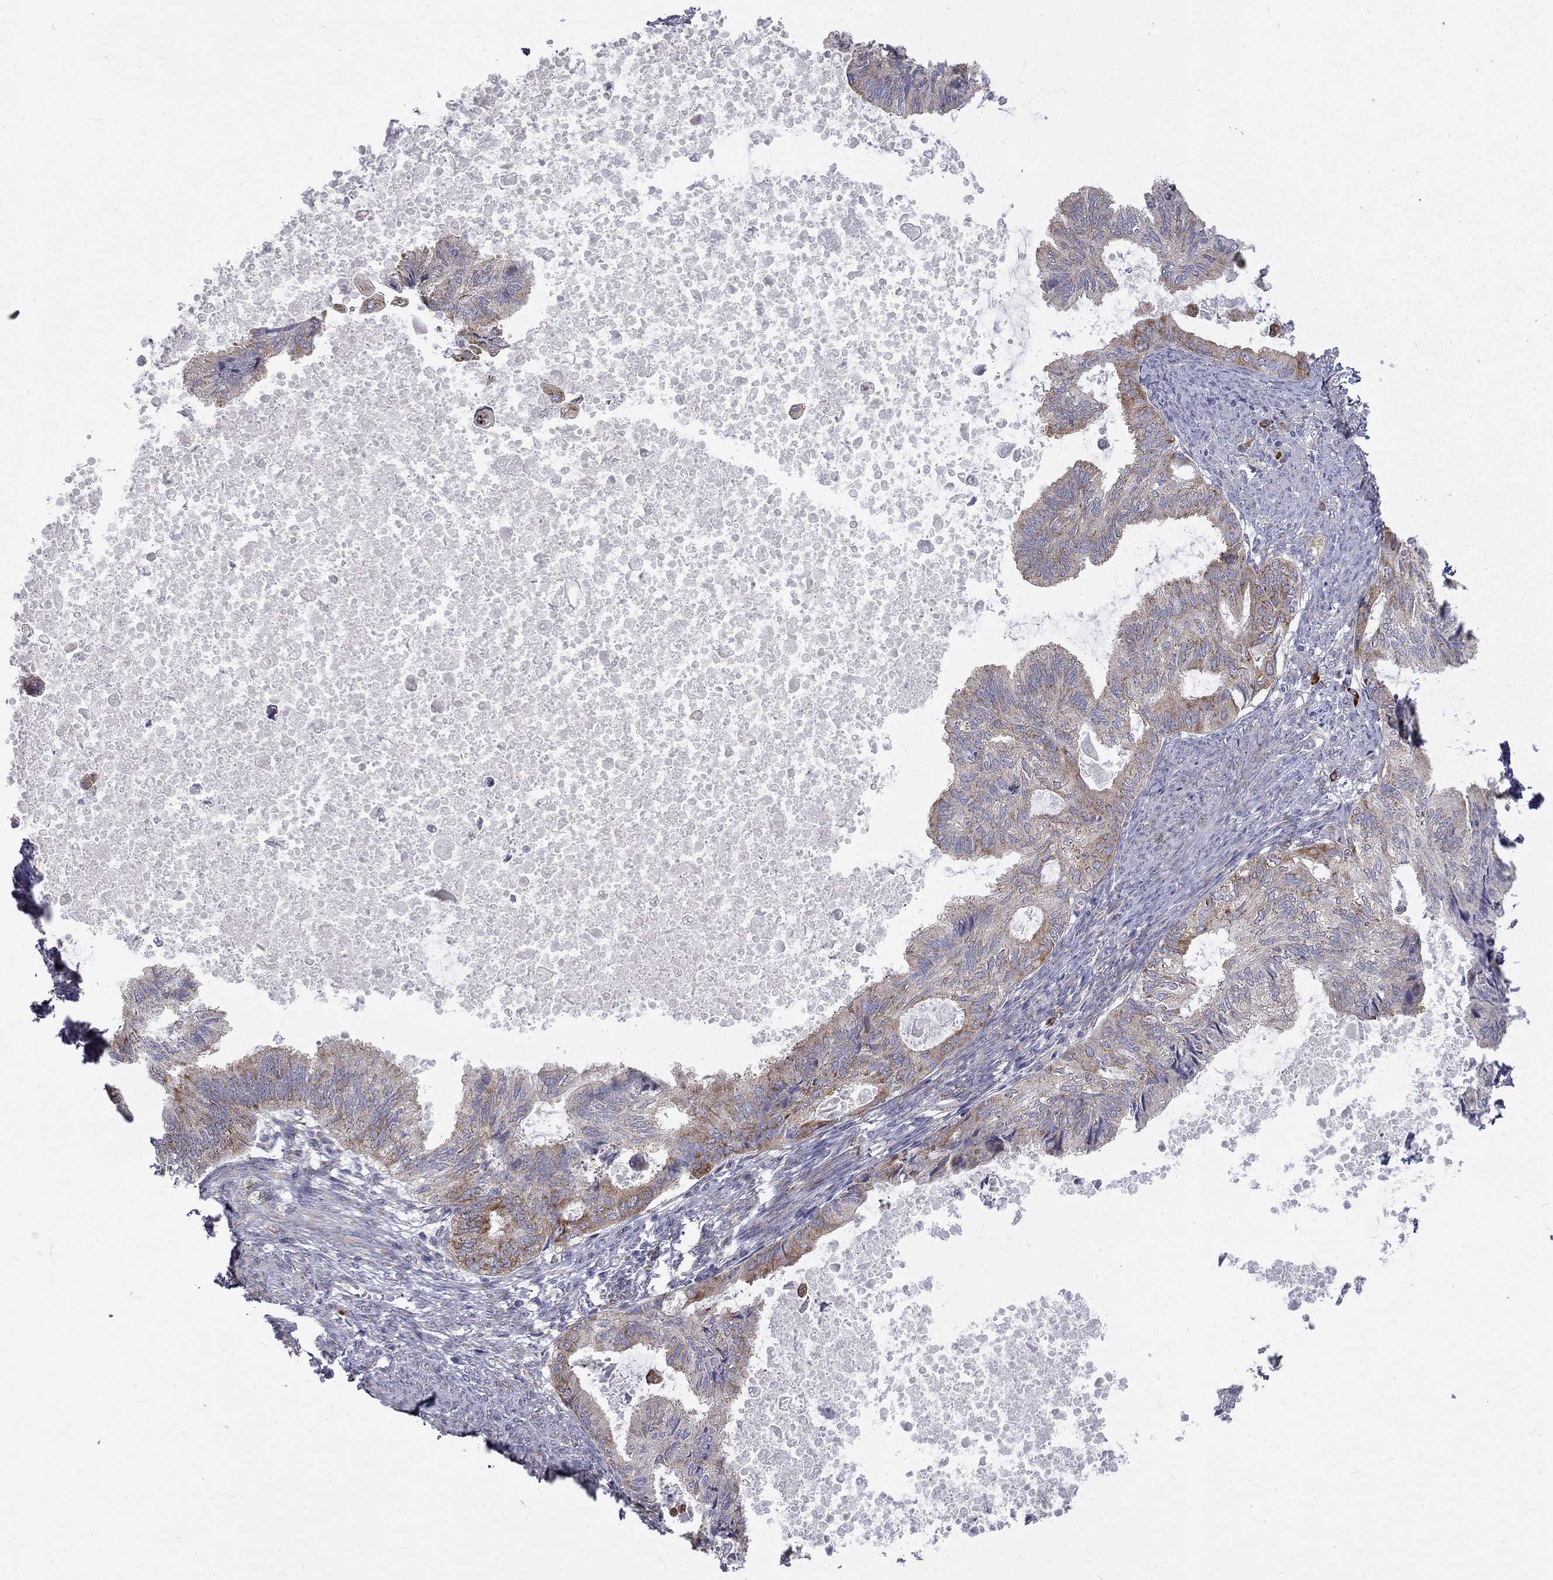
{"staining": {"intensity": "moderate", "quantity": "<25%", "location": "cytoplasmic/membranous"}, "tissue": "endometrial cancer", "cell_type": "Tumor cells", "image_type": "cancer", "snomed": [{"axis": "morphology", "description": "Adenocarcinoma, NOS"}, {"axis": "topography", "description": "Endometrium"}], "caption": "IHC staining of endometrial adenocarcinoma, which demonstrates low levels of moderate cytoplasmic/membranous expression in about <25% of tumor cells indicating moderate cytoplasmic/membranous protein staining. The staining was performed using DAB (3,3'-diaminobenzidine) (brown) for protein detection and nuclei were counterstained in hematoxylin (blue).", "gene": "PABPC4", "patient": {"sex": "female", "age": 86}}